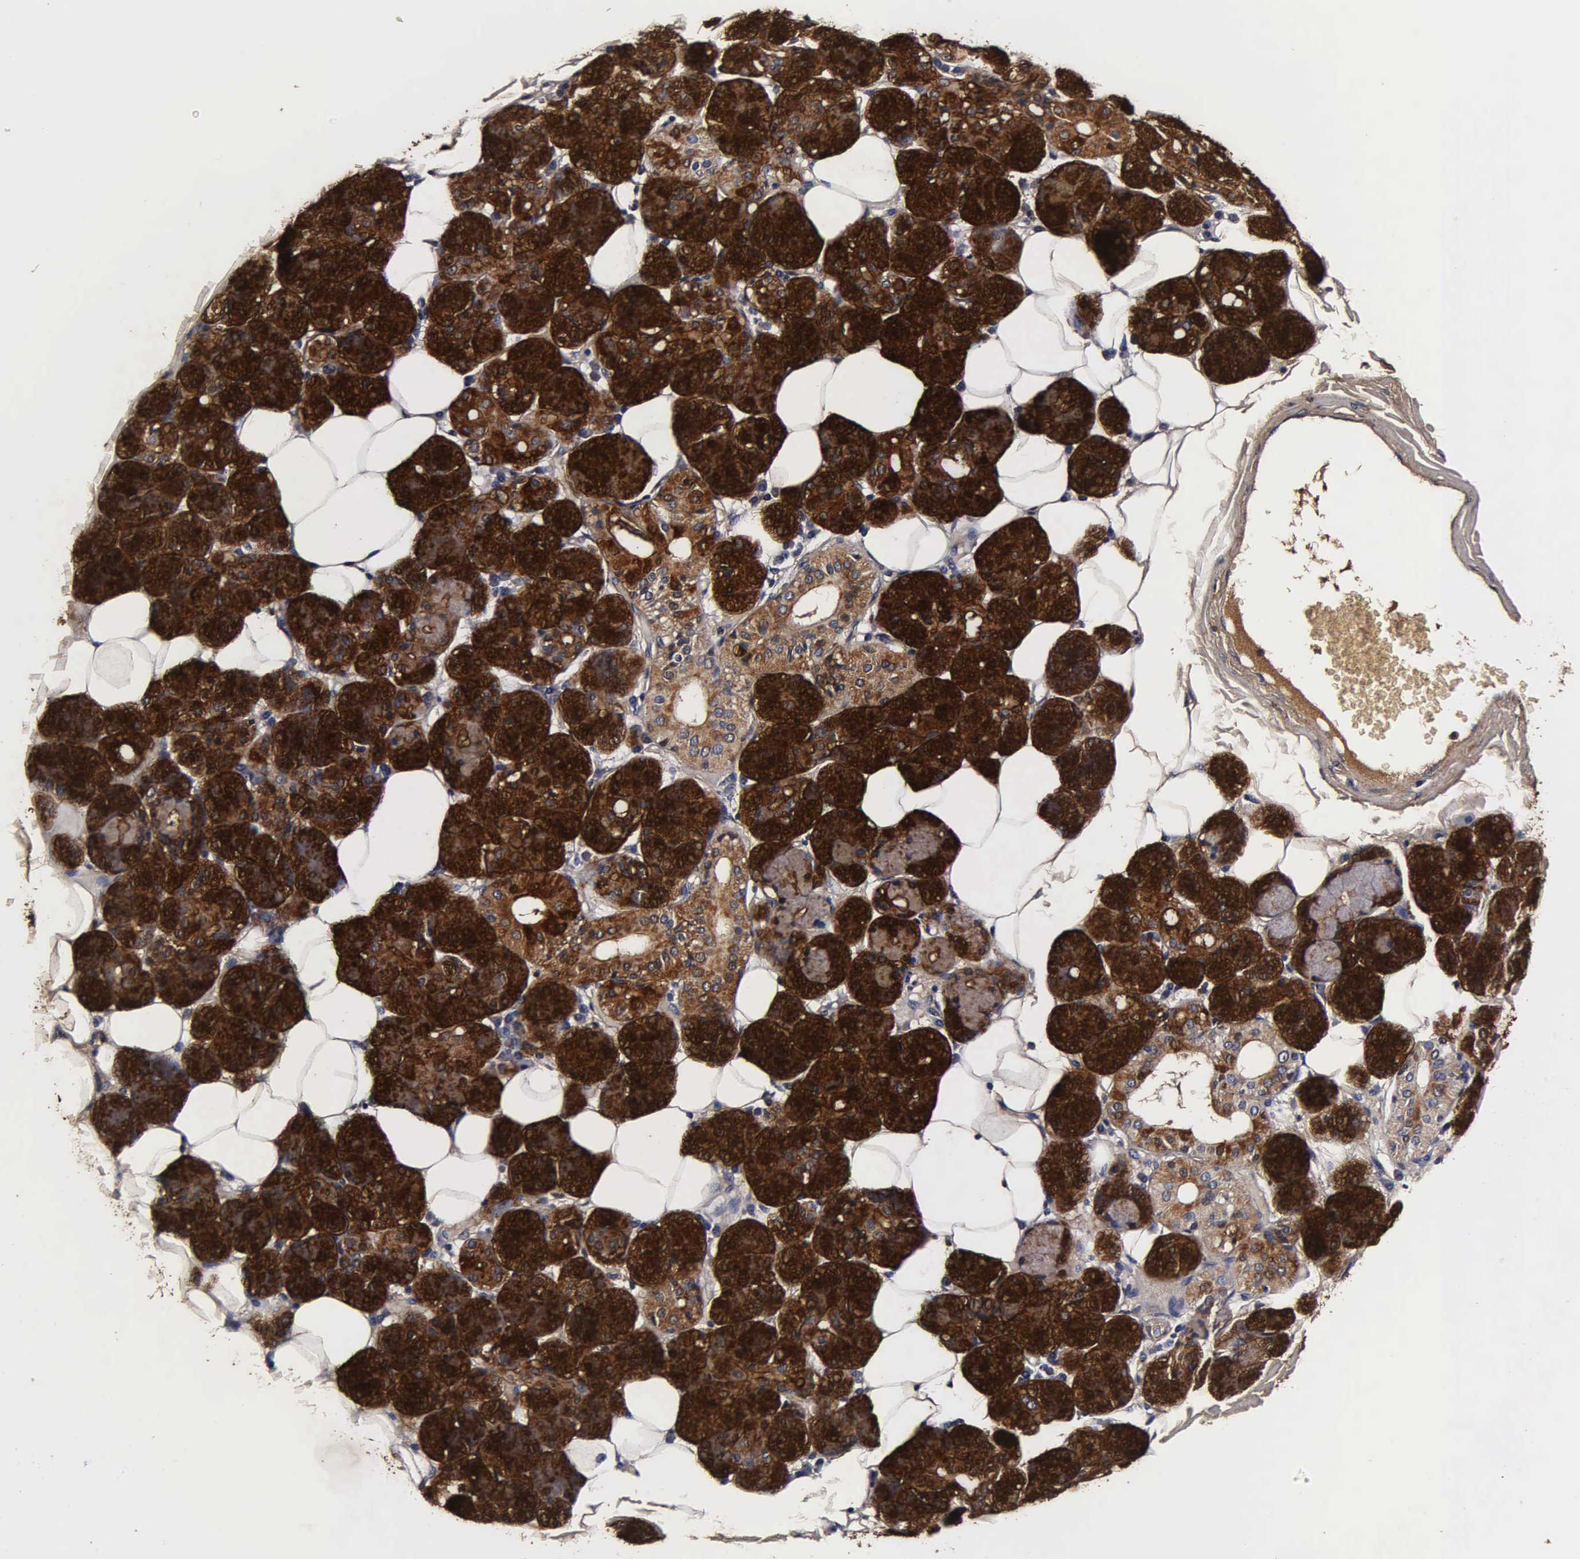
{"staining": {"intensity": "strong", "quantity": ">75%", "location": "cytoplasmic/membranous"}, "tissue": "salivary gland", "cell_type": "Glandular cells", "image_type": "normal", "snomed": [{"axis": "morphology", "description": "Normal tissue, NOS"}, {"axis": "topography", "description": "Salivary gland"}], "caption": "Immunohistochemistry (IHC) histopathology image of unremarkable salivary gland: salivary gland stained using immunohistochemistry shows high levels of strong protein expression localized specifically in the cytoplasmic/membranous of glandular cells, appearing as a cytoplasmic/membranous brown color.", "gene": "CST3", "patient": {"sex": "male", "age": 54}}